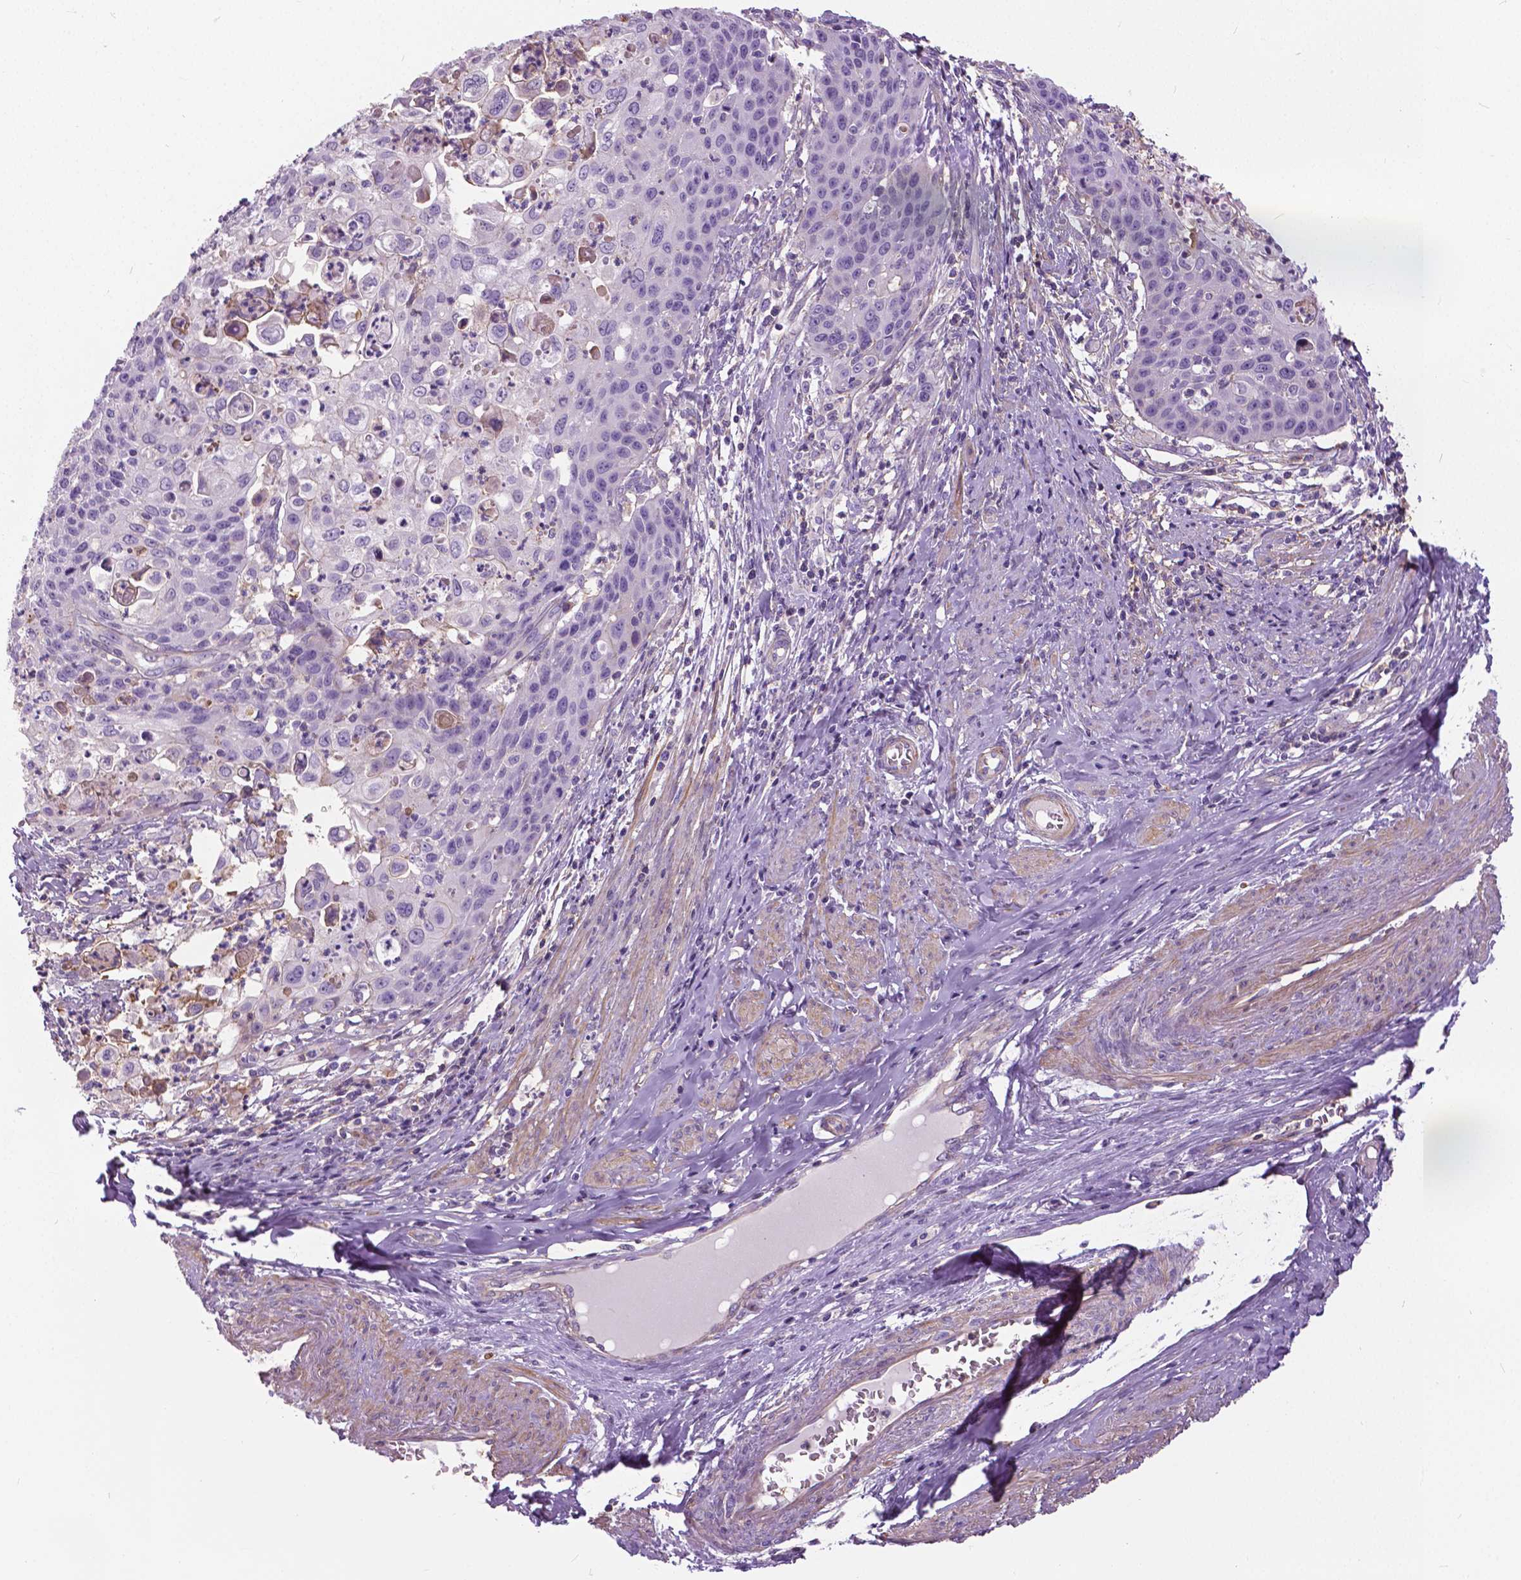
{"staining": {"intensity": "negative", "quantity": "none", "location": "none"}, "tissue": "cervical cancer", "cell_type": "Tumor cells", "image_type": "cancer", "snomed": [{"axis": "morphology", "description": "Squamous cell carcinoma, NOS"}, {"axis": "topography", "description": "Cervix"}], "caption": "Tumor cells show no significant protein positivity in cervical cancer (squamous cell carcinoma). (DAB (3,3'-diaminobenzidine) IHC with hematoxylin counter stain).", "gene": "ANXA13", "patient": {"sex": "female", "age": 65}}